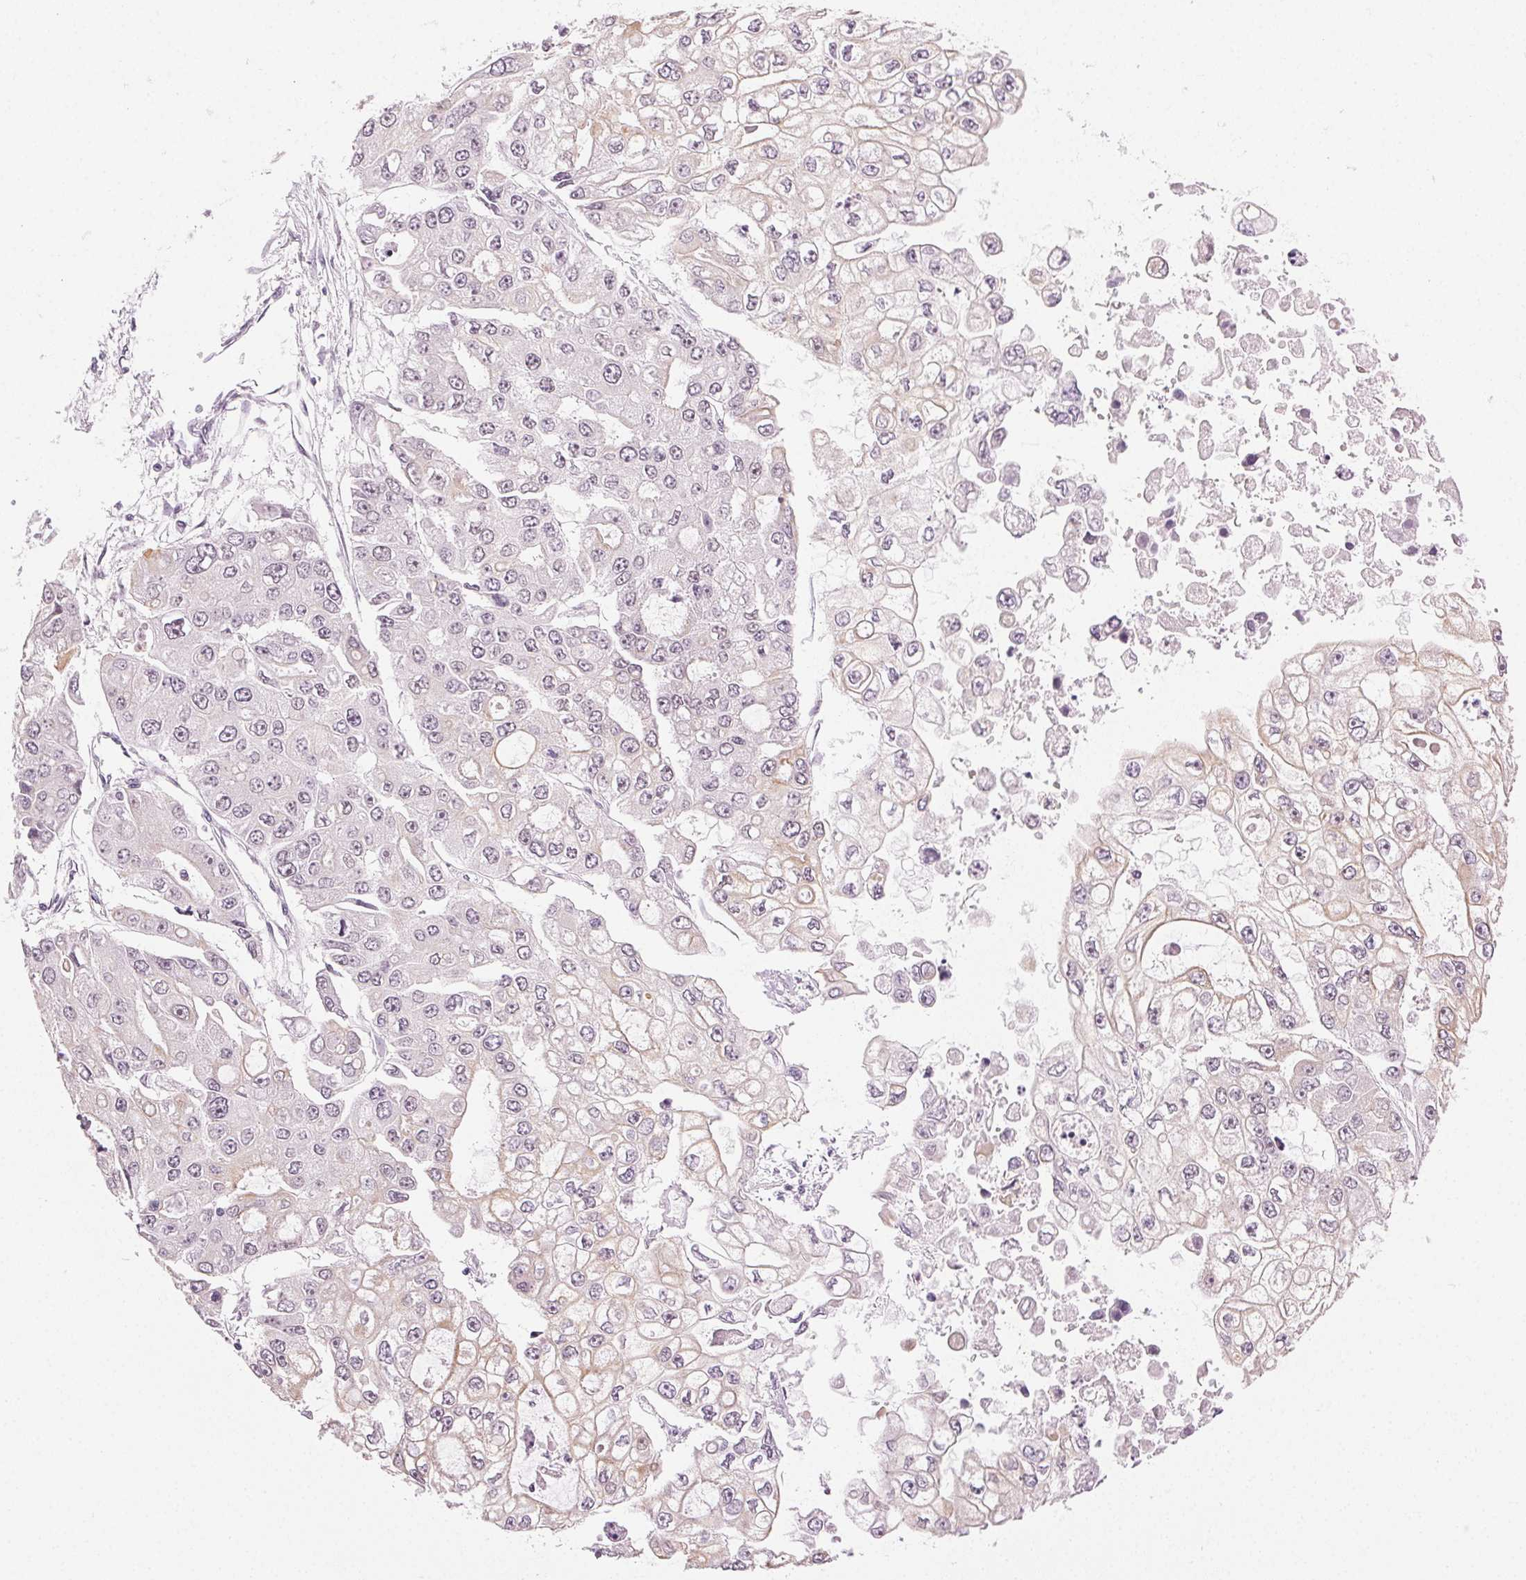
{"staining": {"intensity": "negative", "quantity": "none", "location": "none"}, "tissue": "ovarian cancer", "cell_type": "Tumor cells", "image_type": "cancer", "snomed": [{"axis": "morphology", "description": "Cystadenocarcinoma, serous, NOS"}, {"axis": "topography", "description": "Ovary"}], "caption": "Immunohistochemistry micrograph of neoplastic tissue: ovarian serous cystadenocarcinoma stained with DAB shows no significant protein expression in tumor cells.", "gene": "AIF1L", "patient": {"sex": "female", "age": 56}}